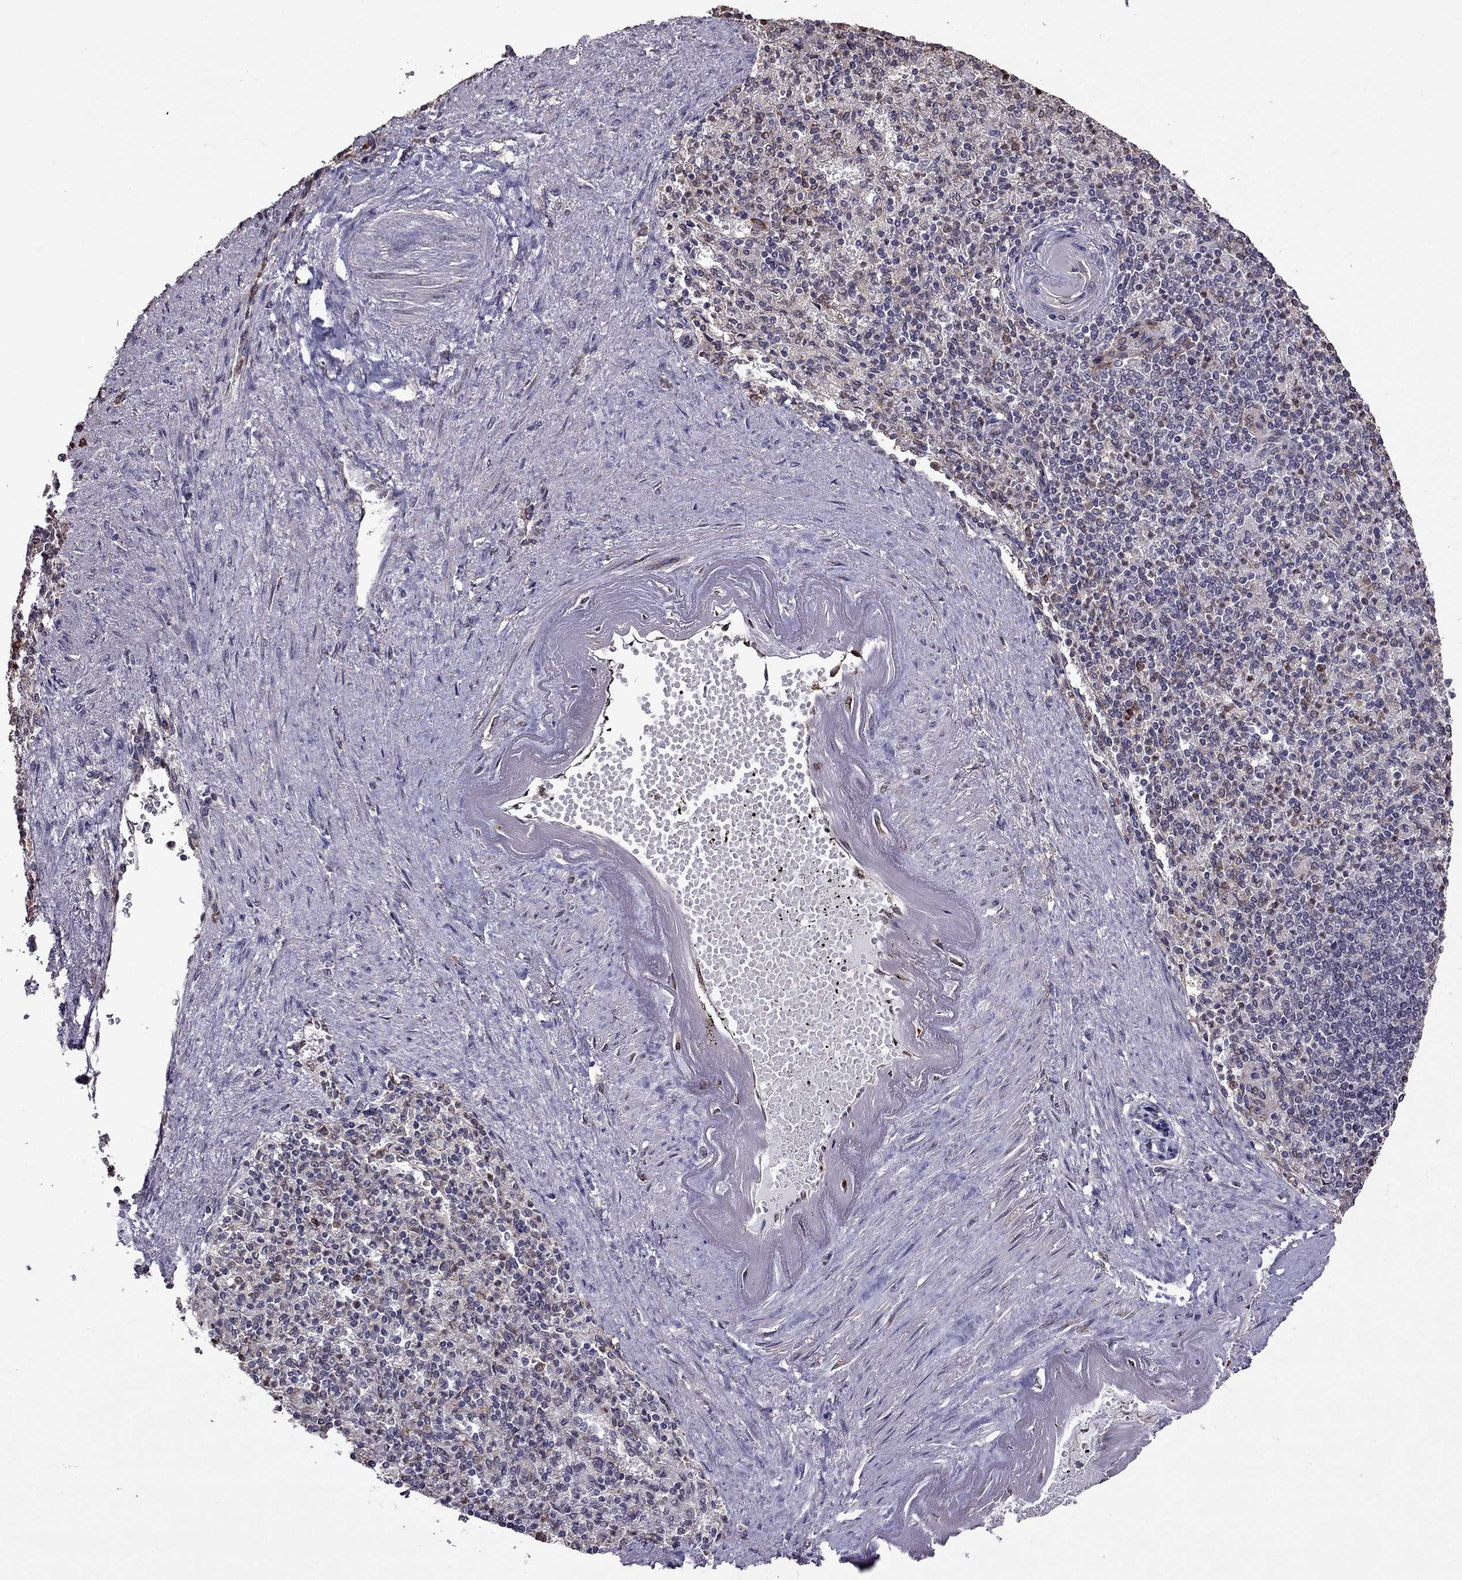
{"staining": {"intensity": "moderate", "quantity": "<25%", "location": "cytoplasmic/membranous"}, "tissue": "spleen", "cell_type": "Cells in red pulp", "image_type": "normal", "snomed": [{"axis": "morphology", "description": "Normal tissue, NOS"}, {"axis": "topography", "description": "Spleen"}], "caption": "Cells in red pulp demonstrate low levels of moderate cytoplasmic/membranous positivity in about <25% of cells in unremarkable spleen.", "gene": "IKBIP", "patient": {"sex": "female", "age": 74}}